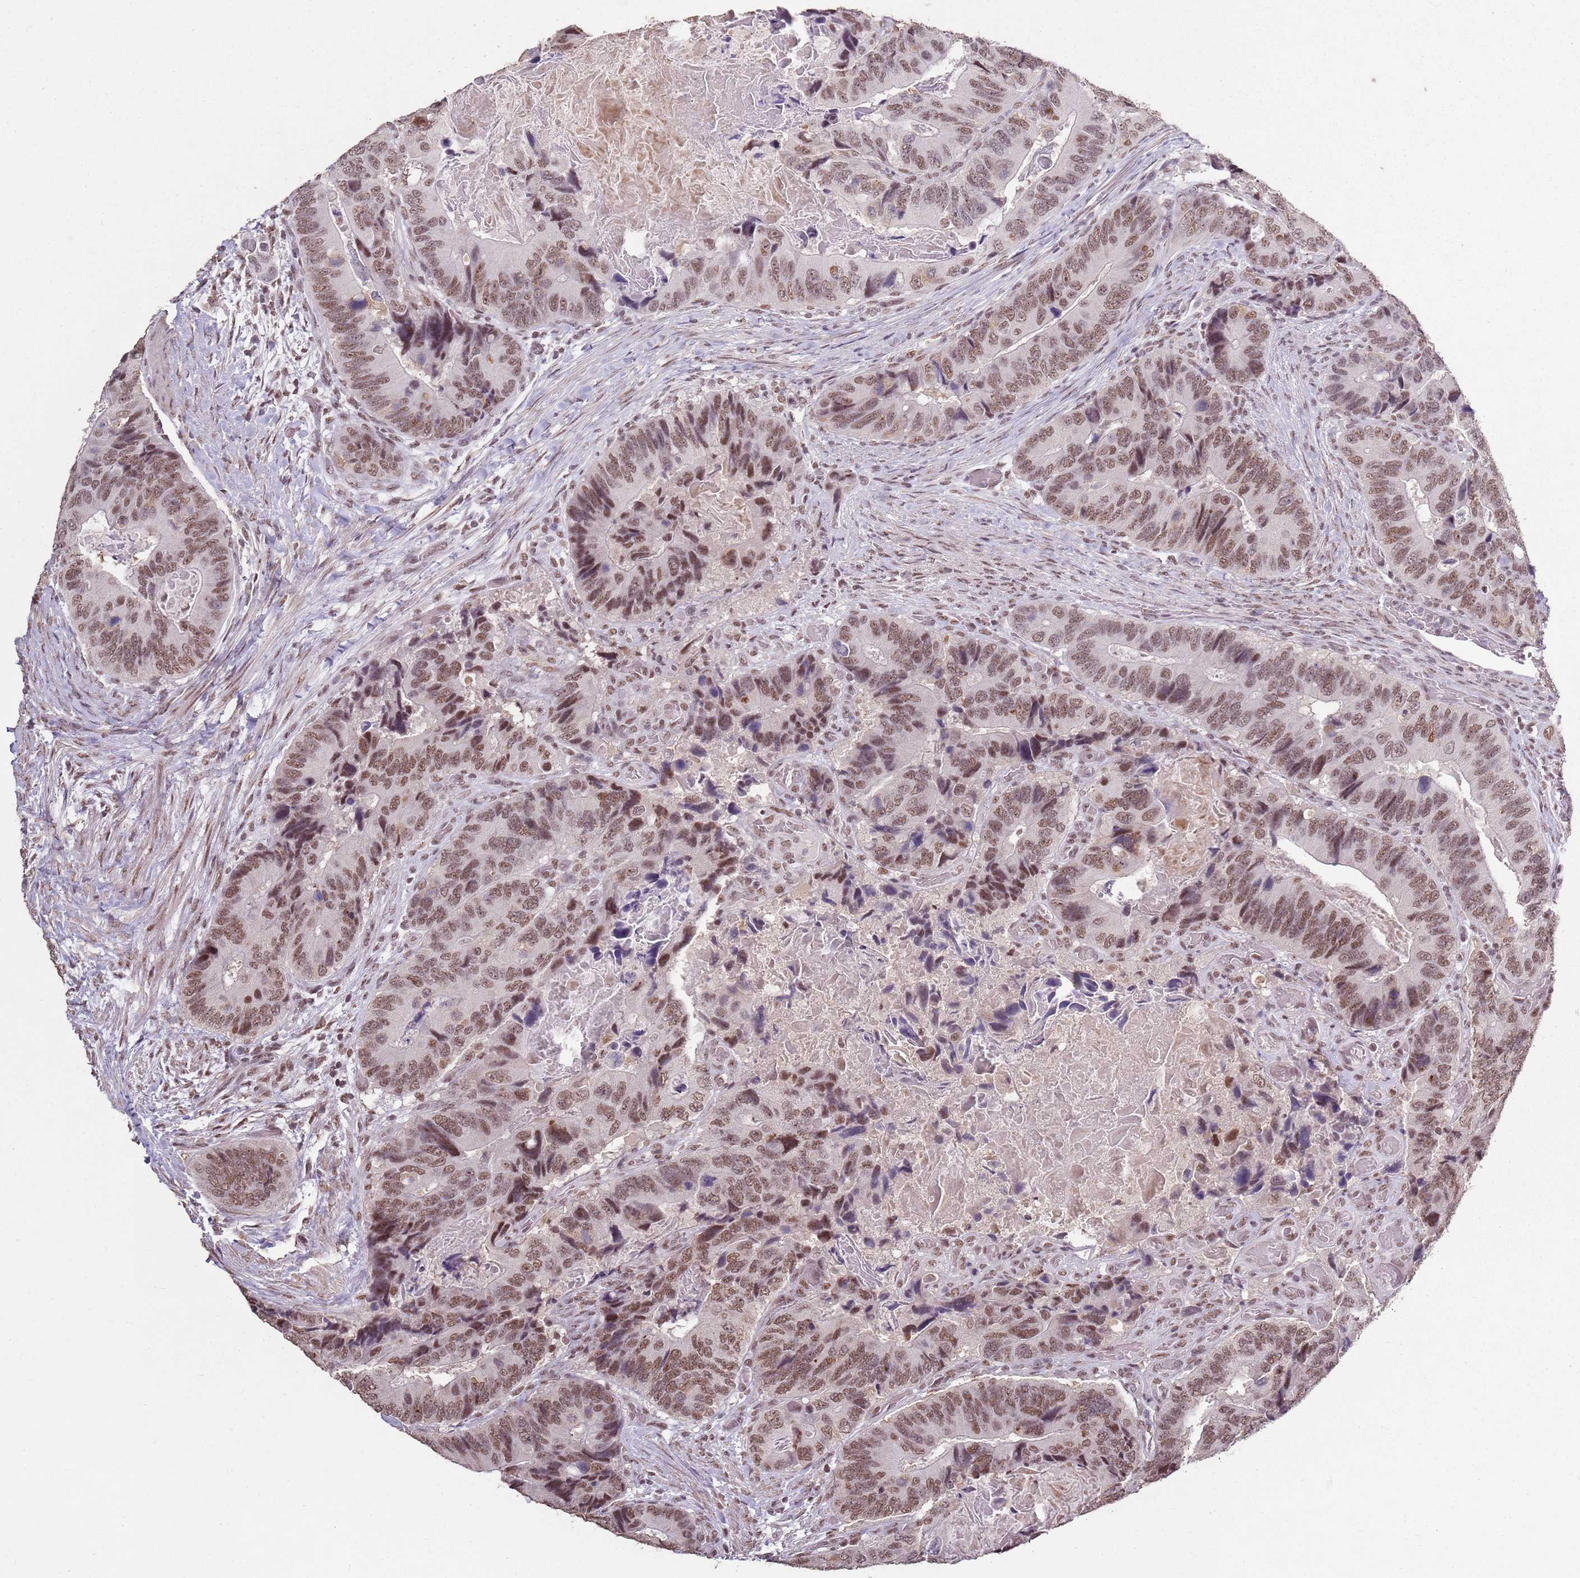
{"staining": {"intensity": "moderate", "quantity": ">75%", "location": "nuclear"}, "tissue": "colorectal cancer", "cell_type": "Tumor cells", "image_type": "cancer", "snomed": [{"axis": "morphology", "description": "Adenocarcinoma, NOS"}, {"axis": "topography", "description": "Colon"}], "caption": "Approximately >75% of tumor cells in human colorectal cancer (adenocarcinoma) exhibit moderate nuclear protein staining as visualized by brown immunohistochemical staining.", "gene": "ARL14EP", "patient": {"sex": "male", "age": 84}}